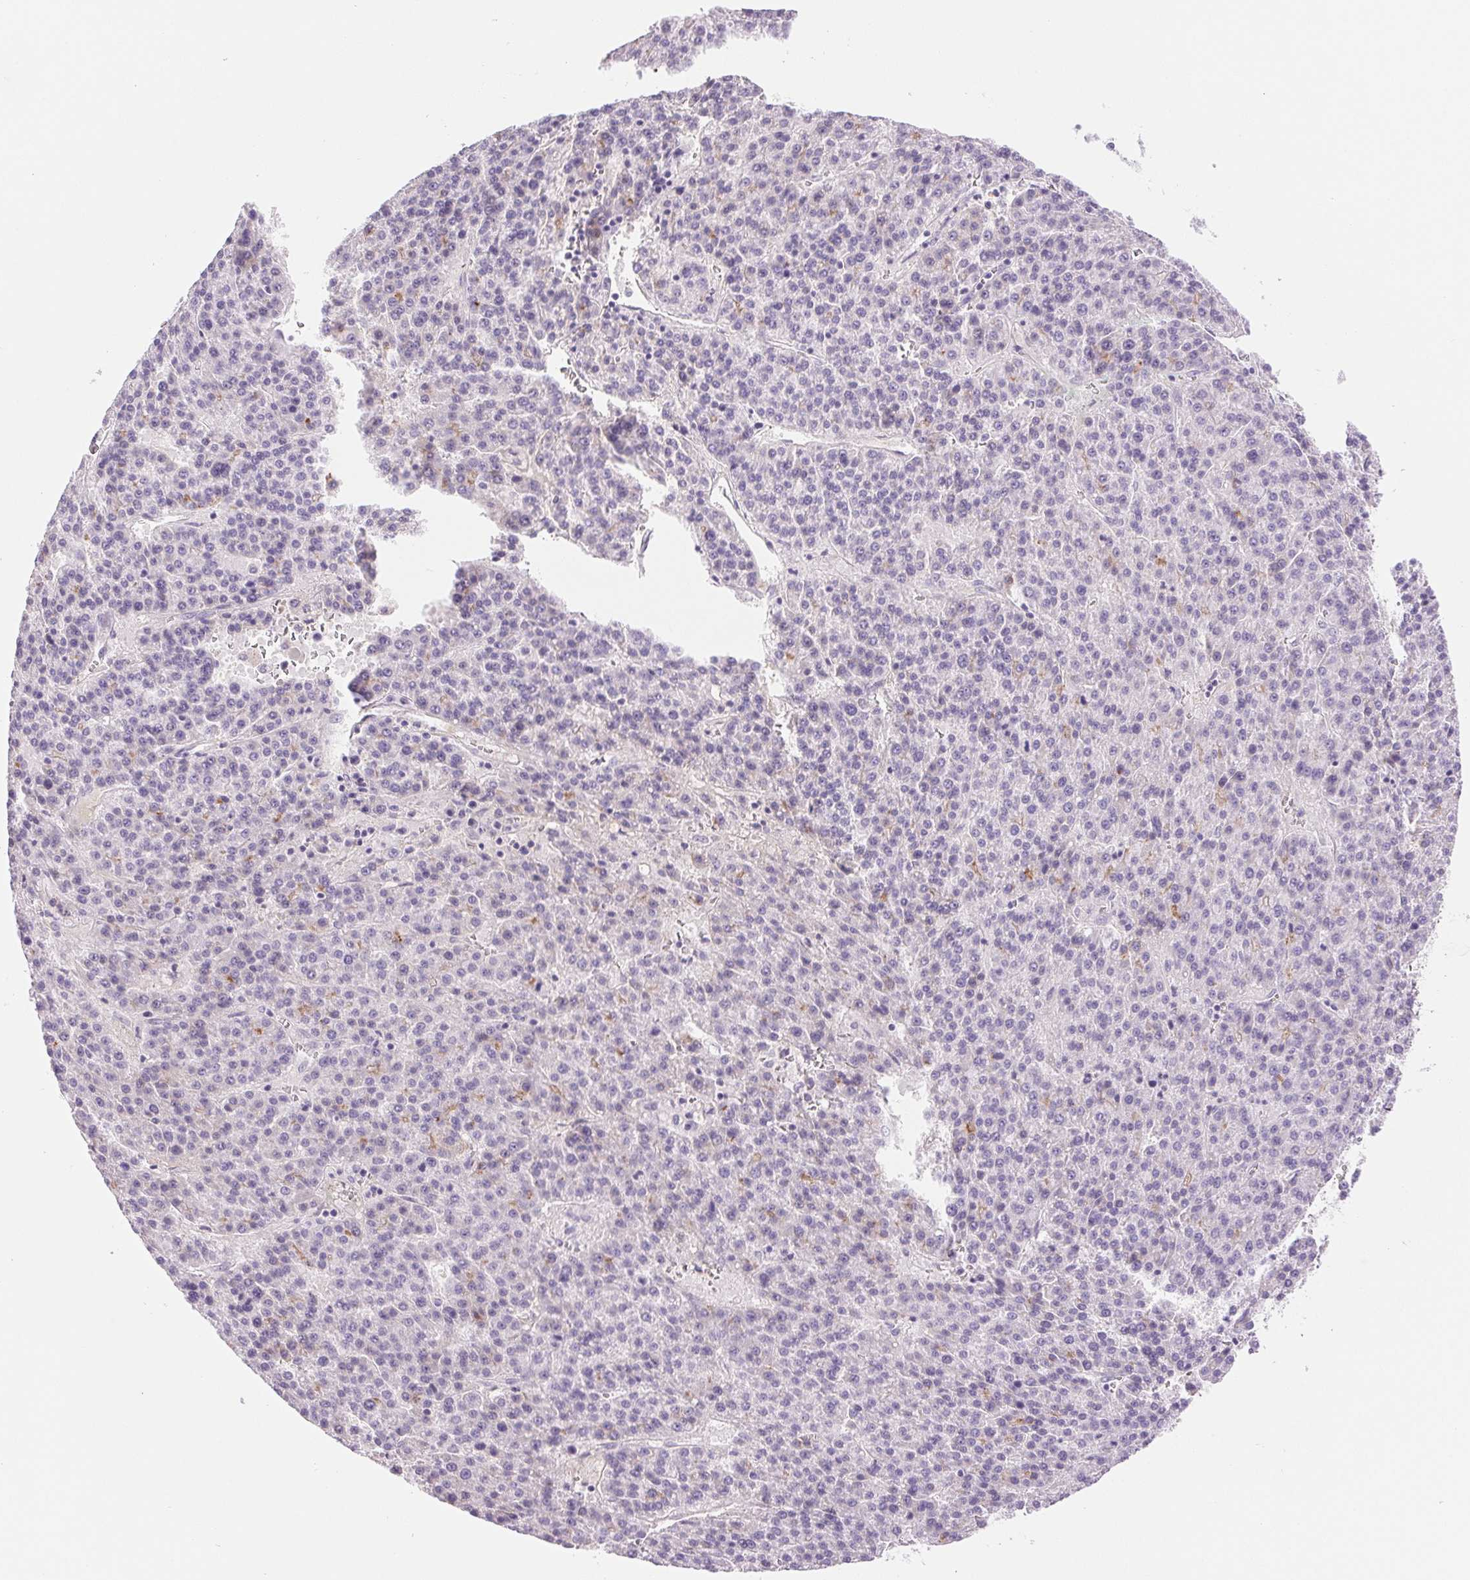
{"staining": {"intensity": "negative", "quantity": "none", "location": "none"}, "tissue": "liver cancer", "cell_type": "Tumor cells", "image_type": "cancer", "snomed": [{"axis": "morphology", "description": "Carcinoma, Hepatocellular, NOS"}, {"axis": "topography", "description": "Liver"}], "caption": "Tumor cells are negative for brown protein staining in hepatocellular carcinoma (liver).", "gene": "IFIT1B", "patient": {"sex": "female", "age": 58}}